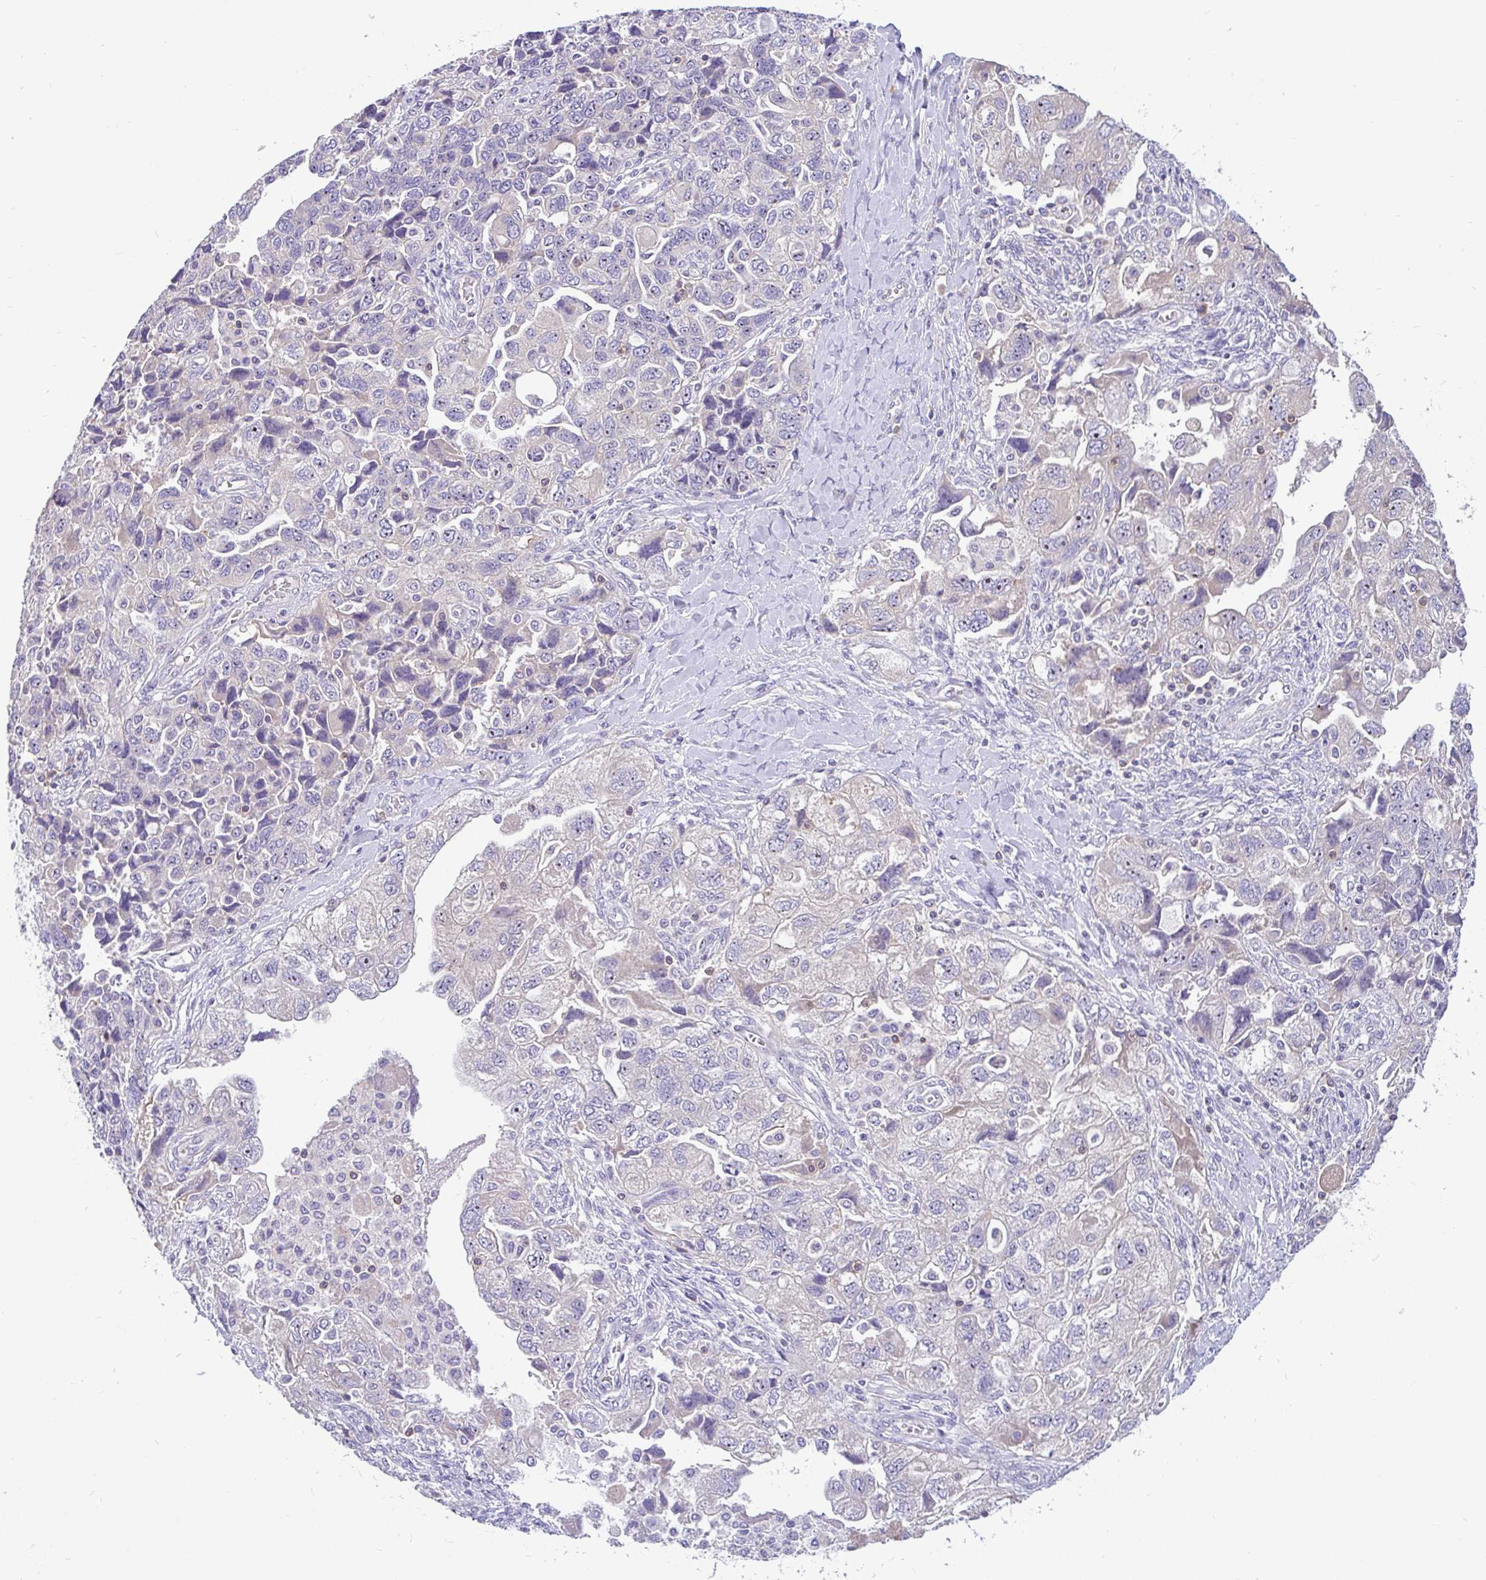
{"staining": {"intensity": "negative", "quantity": "none", "location": "none"}, "tissue": "ovarian cancer", "cell_type": "Tumor cells", "image_type": "cancer", "snomed": [{"axis": "morphology", "description": "Carcinoma, NOS"}, {"axis": "morphology", "description": "Cystadenocarcinoma, serous, NOS"}, {"axis": "topography", "description": "Ovary"}], "caption": "An IHC micrograph of carcinoma (ovarian) is shown. There is no staining in tumor cells of carcinoma (ovarian). The staining is performed using DAB brown chromogen with nuclei counter-stained in using hematoxylin.", "gene": "LRRC26", "patient": {"sex": "female", "age": 69}}